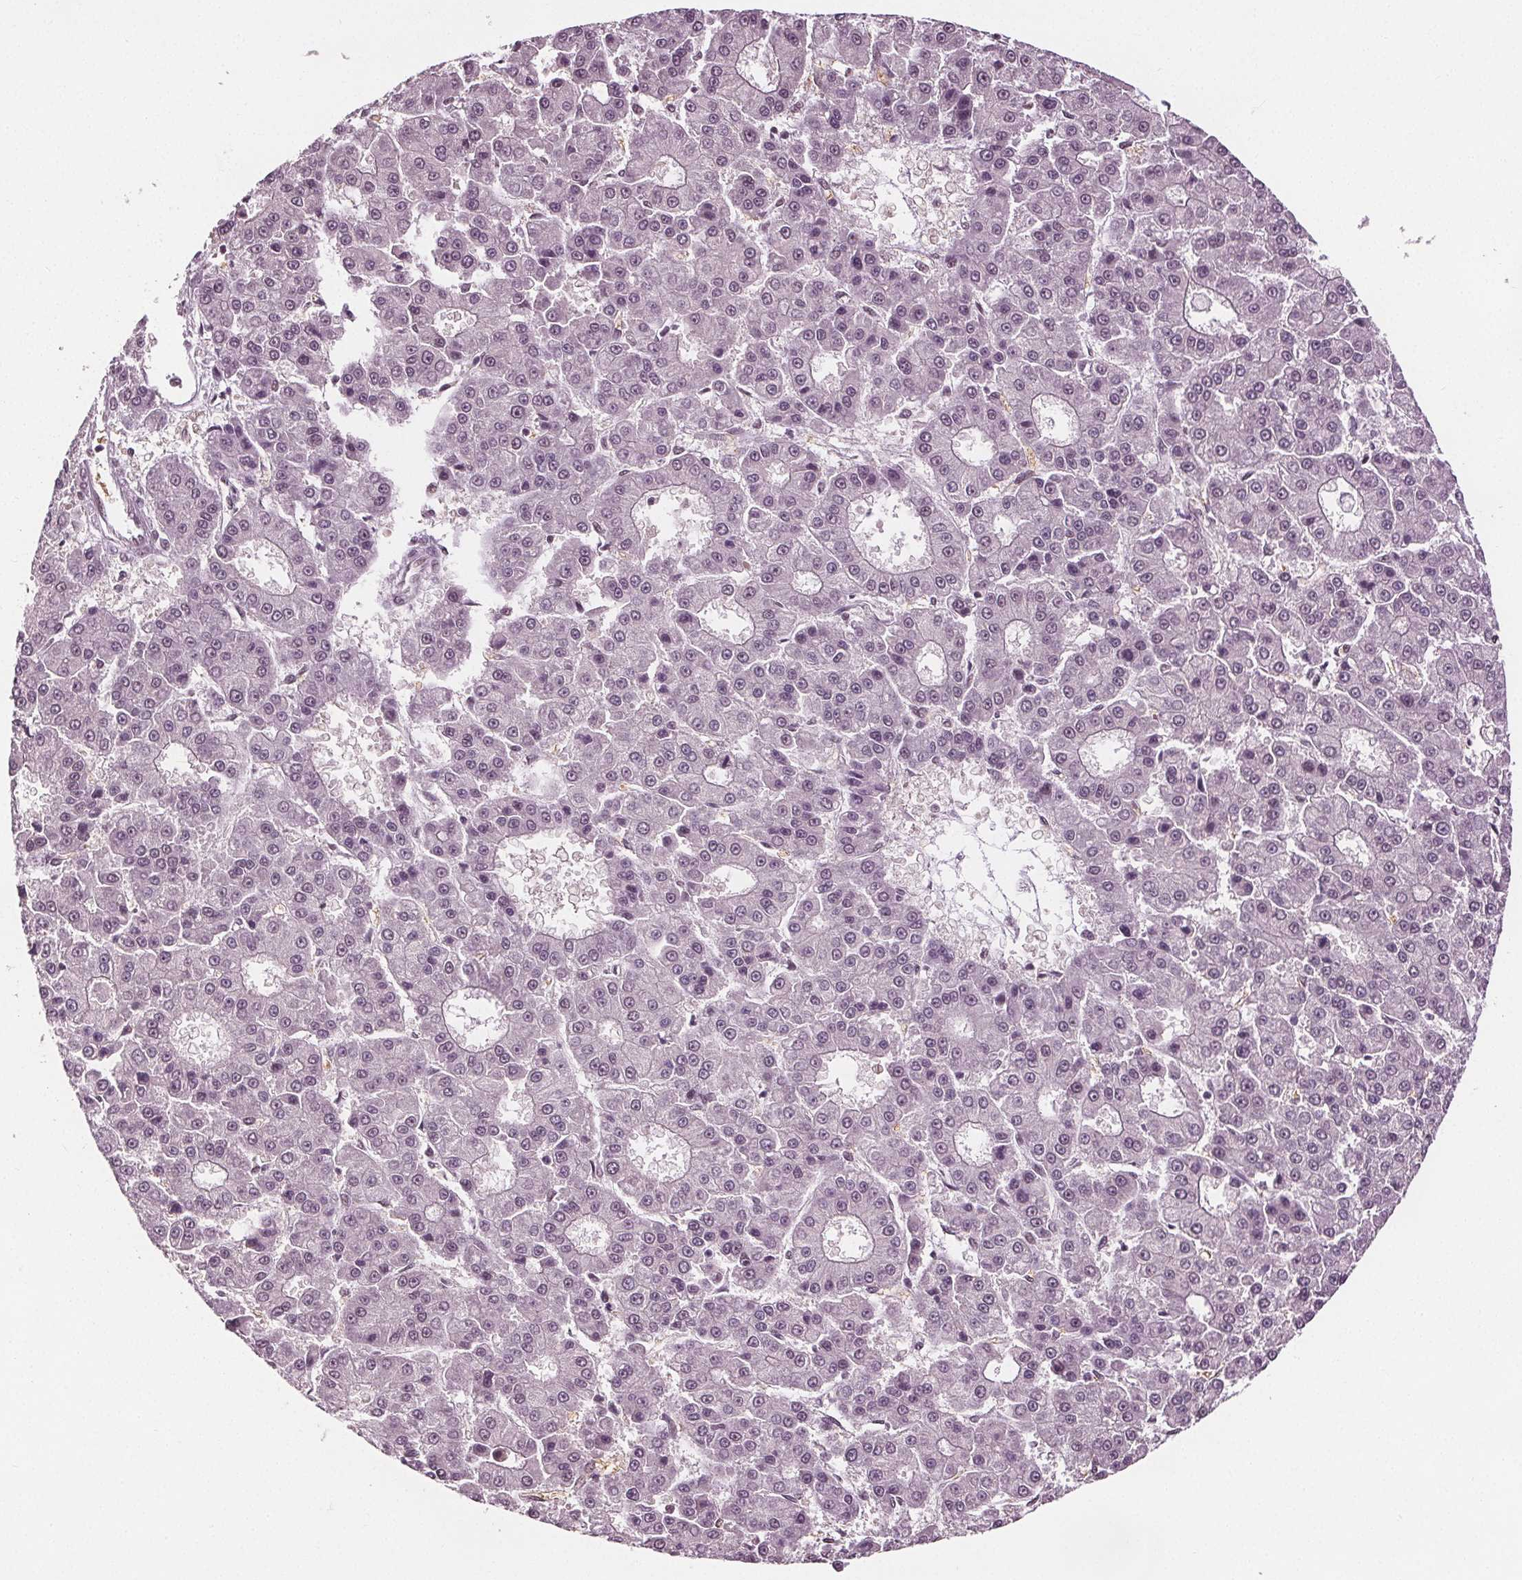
{"staining": {"intensity": "weak", "quantity": "<25%", "location": "nuclear"}, "tissue": "liver cancer", "cell_type": "Tumor cells", "image_type": "cancer", "snomed": [{"axis": "morphology", "description": "Carcinoma, Hepatocellular, NOS"}, {"axis": "topography", "description": "Liver"}], "caption": "IHC of liver hepatocellular carcinoma displays no positivity in tumor cells. The staining is performed using DAB (3,3'-diaminobenzidine) brown chromogen with nuclei counter-stained in using hematoxylin.", "gene": "IWS1", "patient": {"sex": "male", "age": 70}}